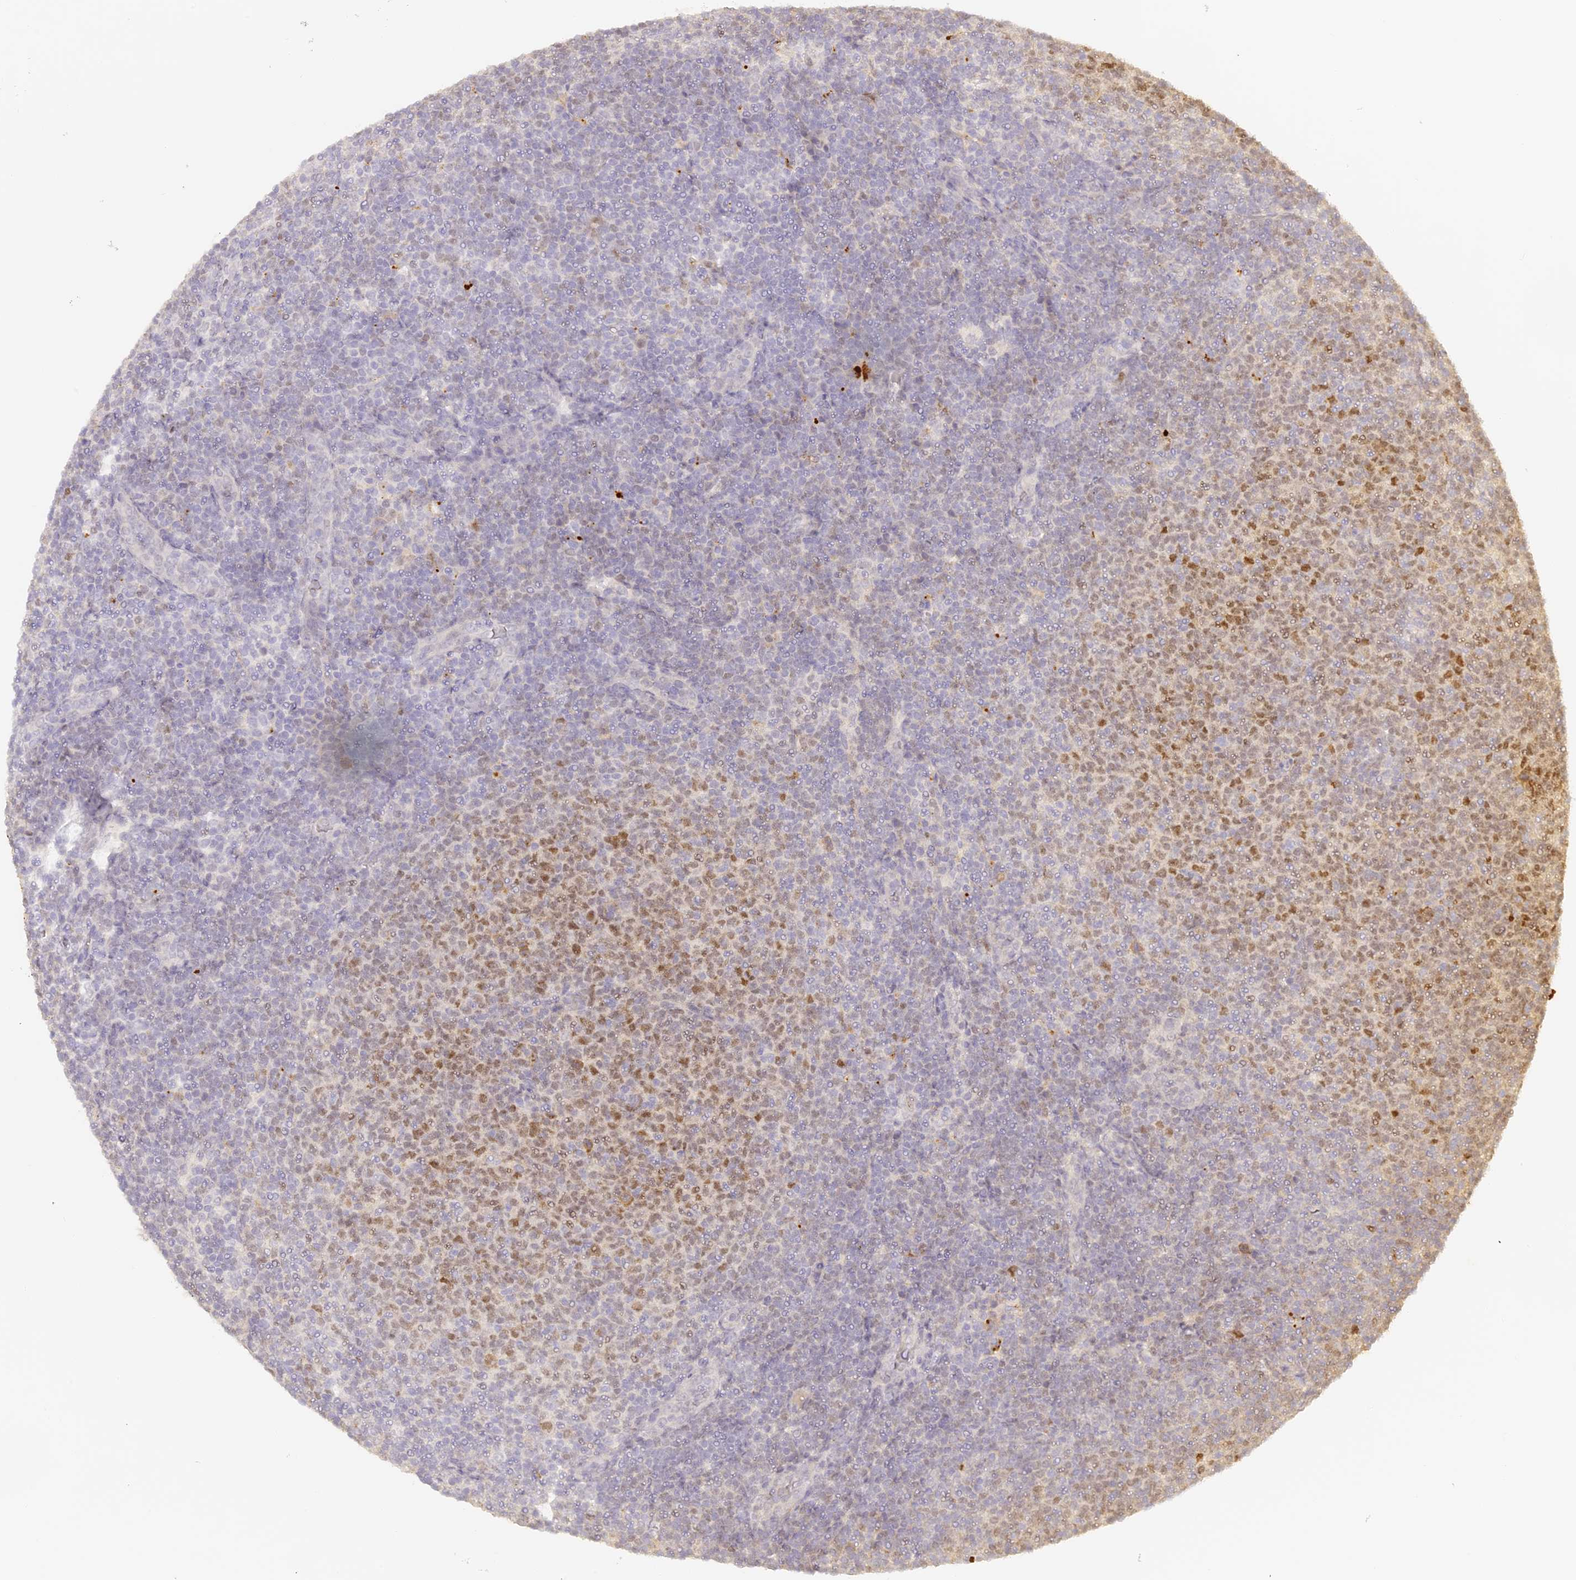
{"staining": {"intensity": "moderate", "quantity": "<25%", "location": "nuclear"}, "tissue": "lymphoma", "cell_type": "Tumor cells", "image_type": "cancer", "snomed": [{"axis": "morphology", "description": "Malignant lymphoma, non-Hodgkin's type, Low grade"}, {"axis": "topography", "description": "Lymph node"}], "caption": "Brown immunohistochemical staining in human malignant lymphoma, non-Hodgkin's type (low-grade) shows moderate nuclear staining in about <25% of tumor cells. (Brightfield microscopy of DAB IHC at high magnification).", "gene": "ELL3", "patient": {"sex": "male", "age": 66}}